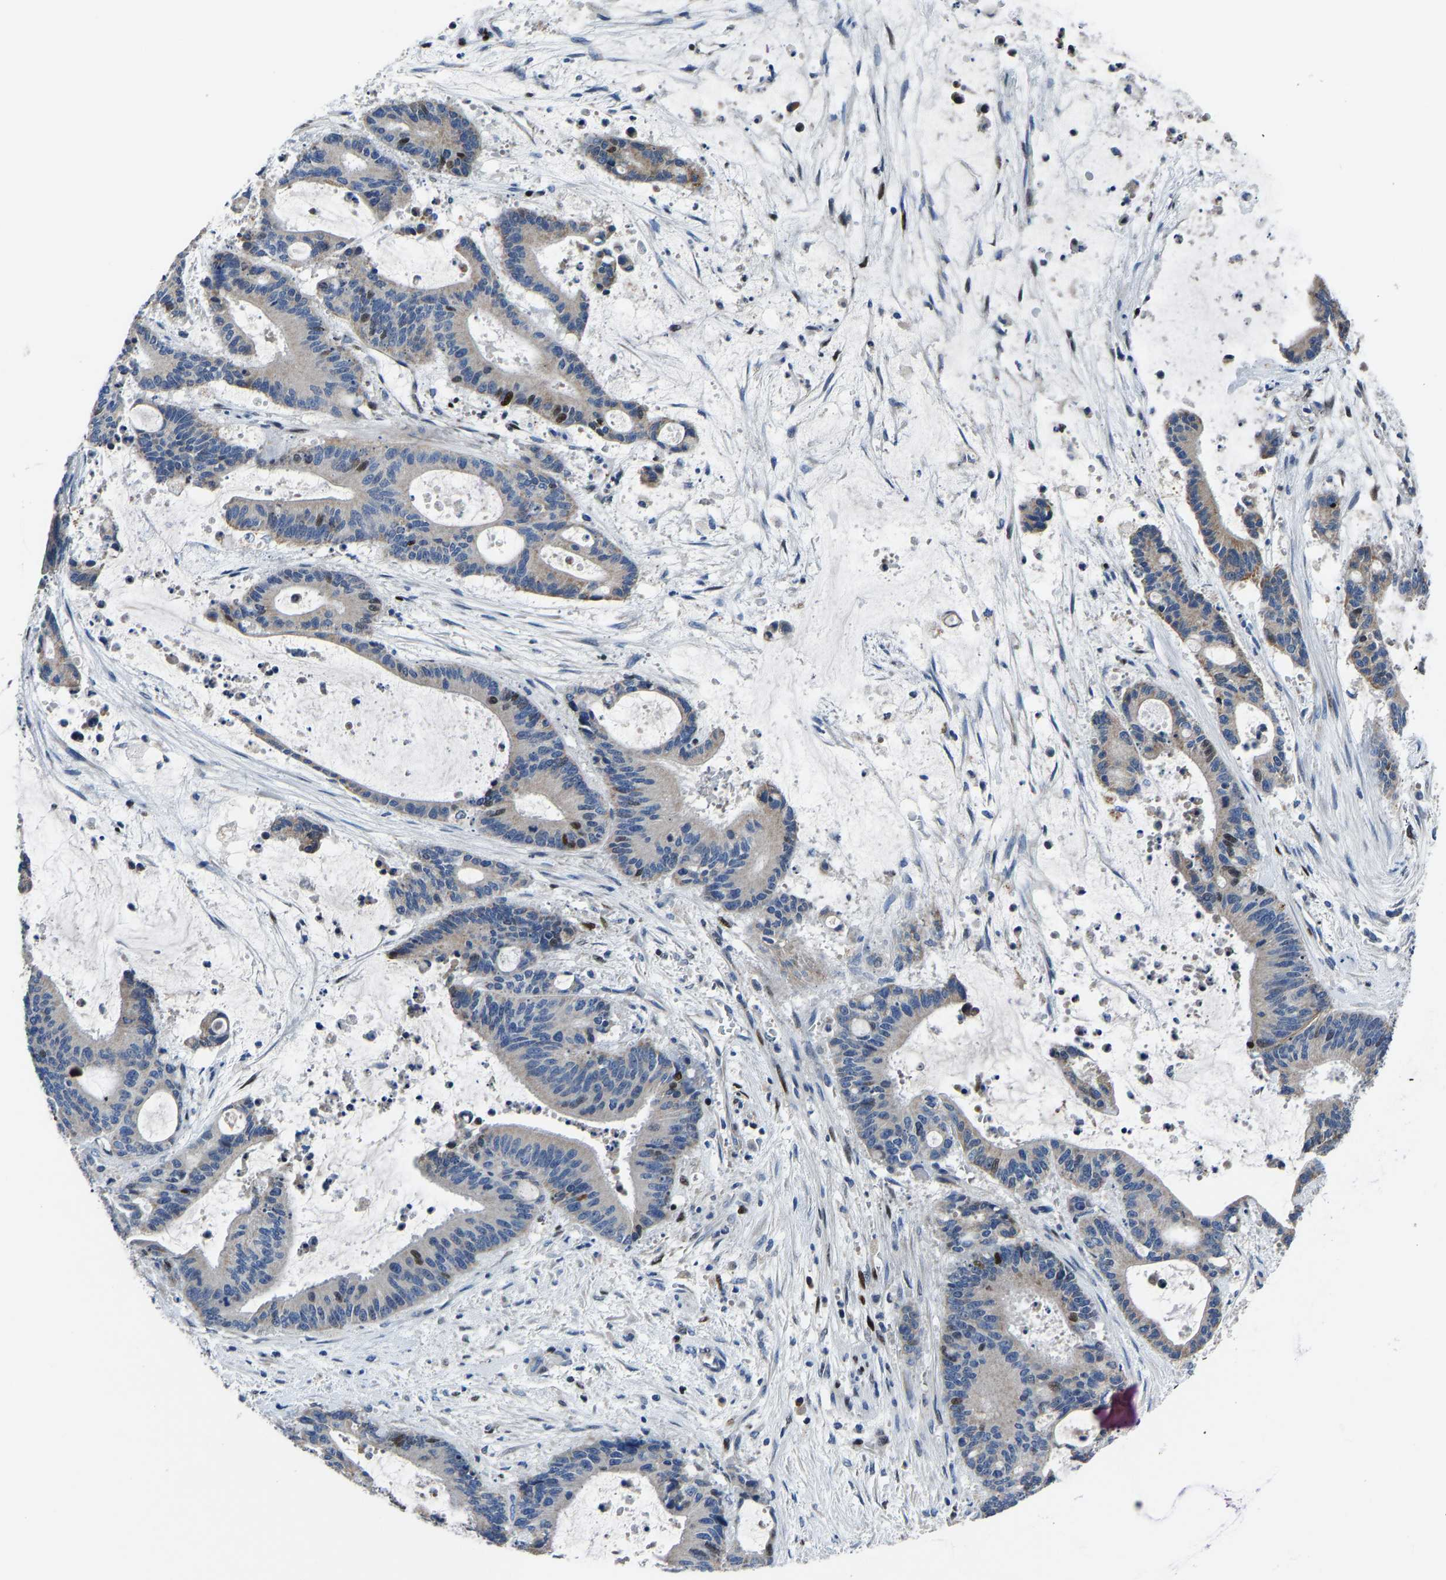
{"staining": {"intensity": "negative", "quantity": "none", "location": "none"}, "tissue": "liver cancer", "cell_type": "Tumor cells", "image_type": "cancer", "snomed": [{"axis": "morphology", "description": "Normal tissue, NOS"}, {"axis": "morphology", "description": "Cholangiocarcinoma"}, {"axis": "topography", "description": "Liver"}, {"axis": "topography", "description": "Peripheral nerve tissue"}], "caption": "Tumor cells are negative for brown protein staining in liver cholangiocarcinoma. (DAB (3,3'-diaminobenzidine) IHC with hematoxylin counter stain).", "gene": "EGR1", "patient": {"sex": "female", "age": 73}}